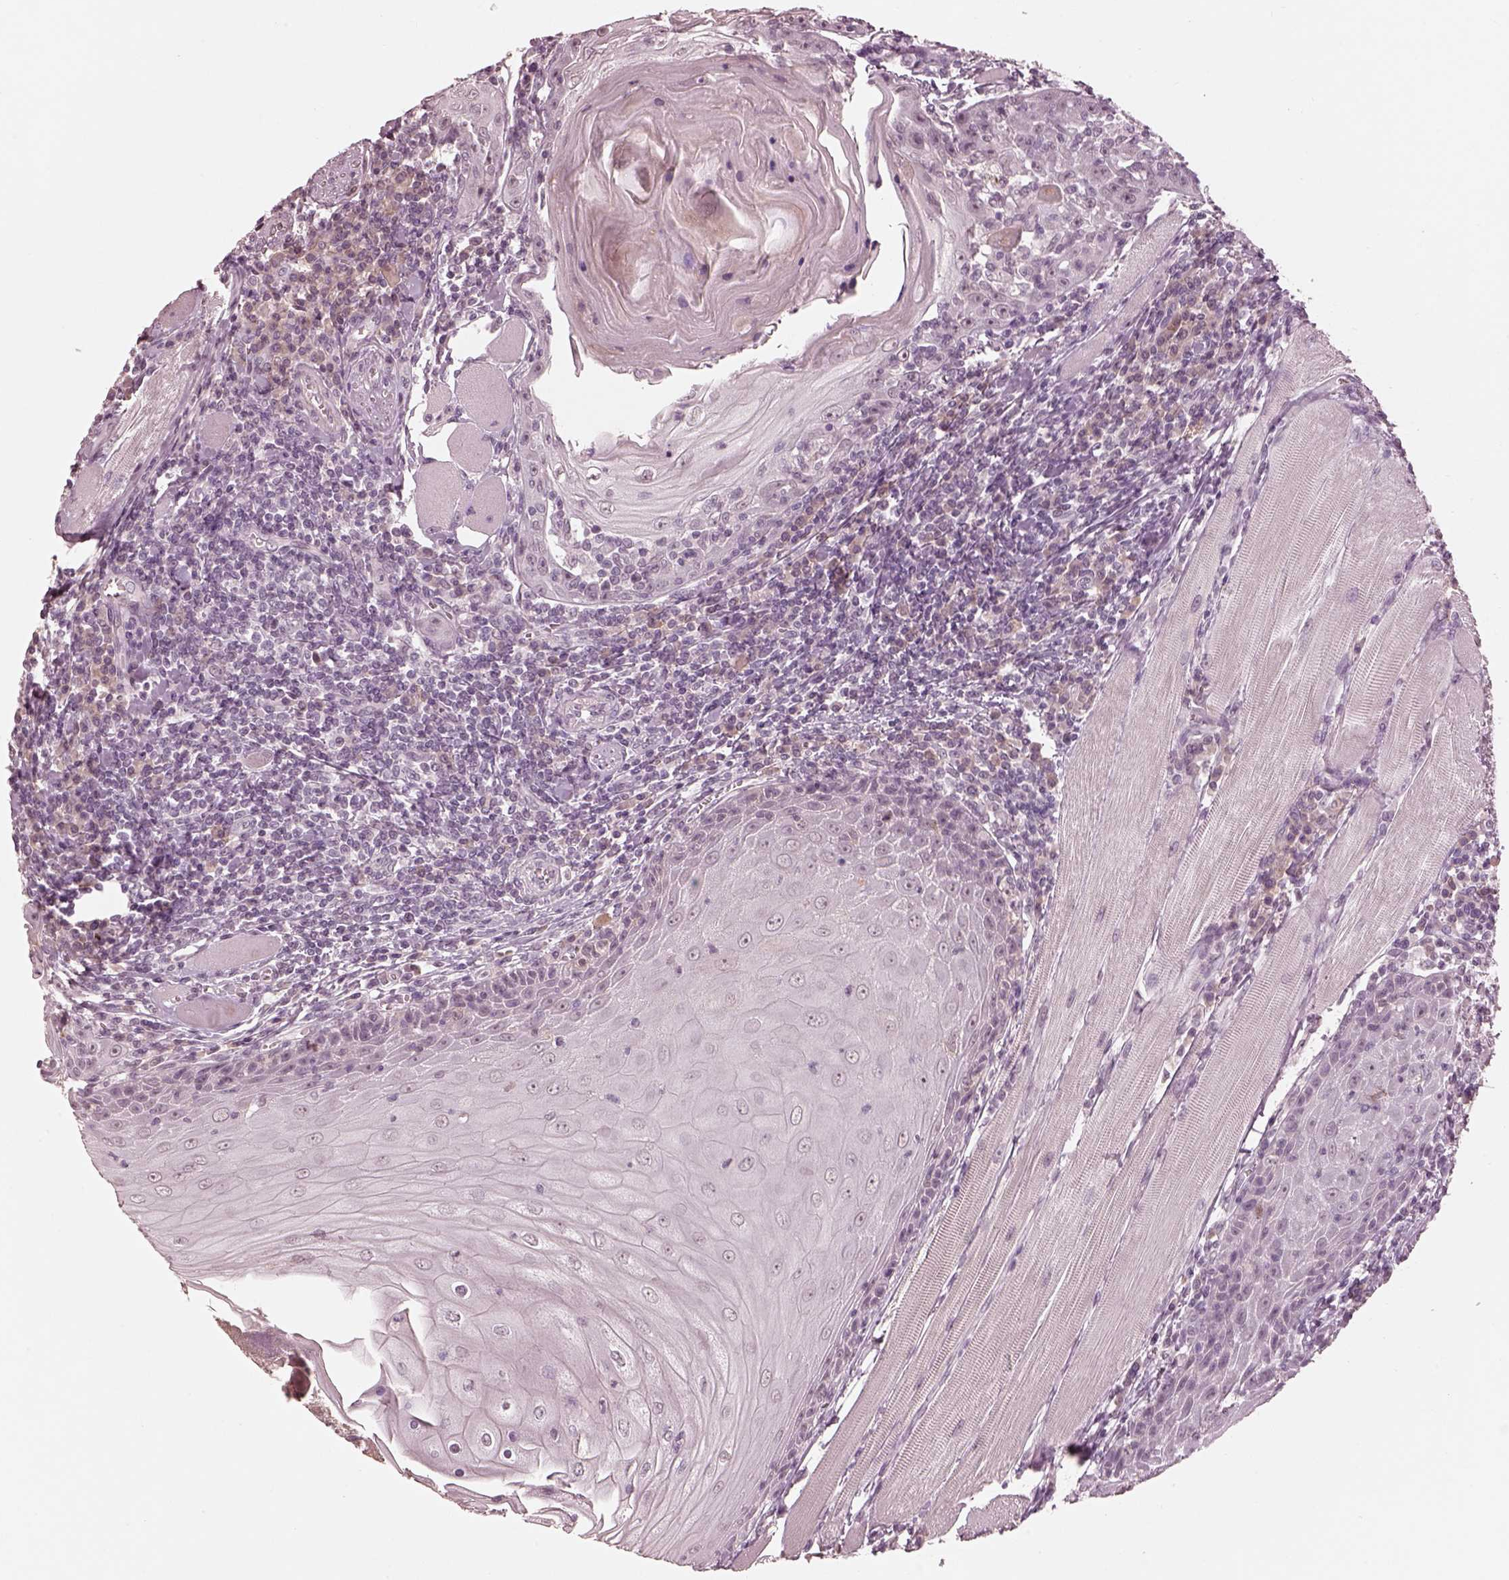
{"staining": {"intensity": "negative", "quantity": "none", "location": "none"}, "tissue": "head and neck cancer", "cell_type": "Tumor cells", "image_type": "cancer", "snomed": [{"axis": "morphology", "description": "Normal tissue, NOS"}, {"axis": "morphology", "description": "Squamous cell carcinoma, NOS"}, {"axis": "topography", "description": "Oral tissue"}, {"axis": "topography", "description": "Head-Neck"}], "caption": "Immunohistochemical staining of head and neck cancer exhibits no significant expression in tumor cells.", "gene": "KCNA2", "patient": {"sex": "male", "age": 52}}